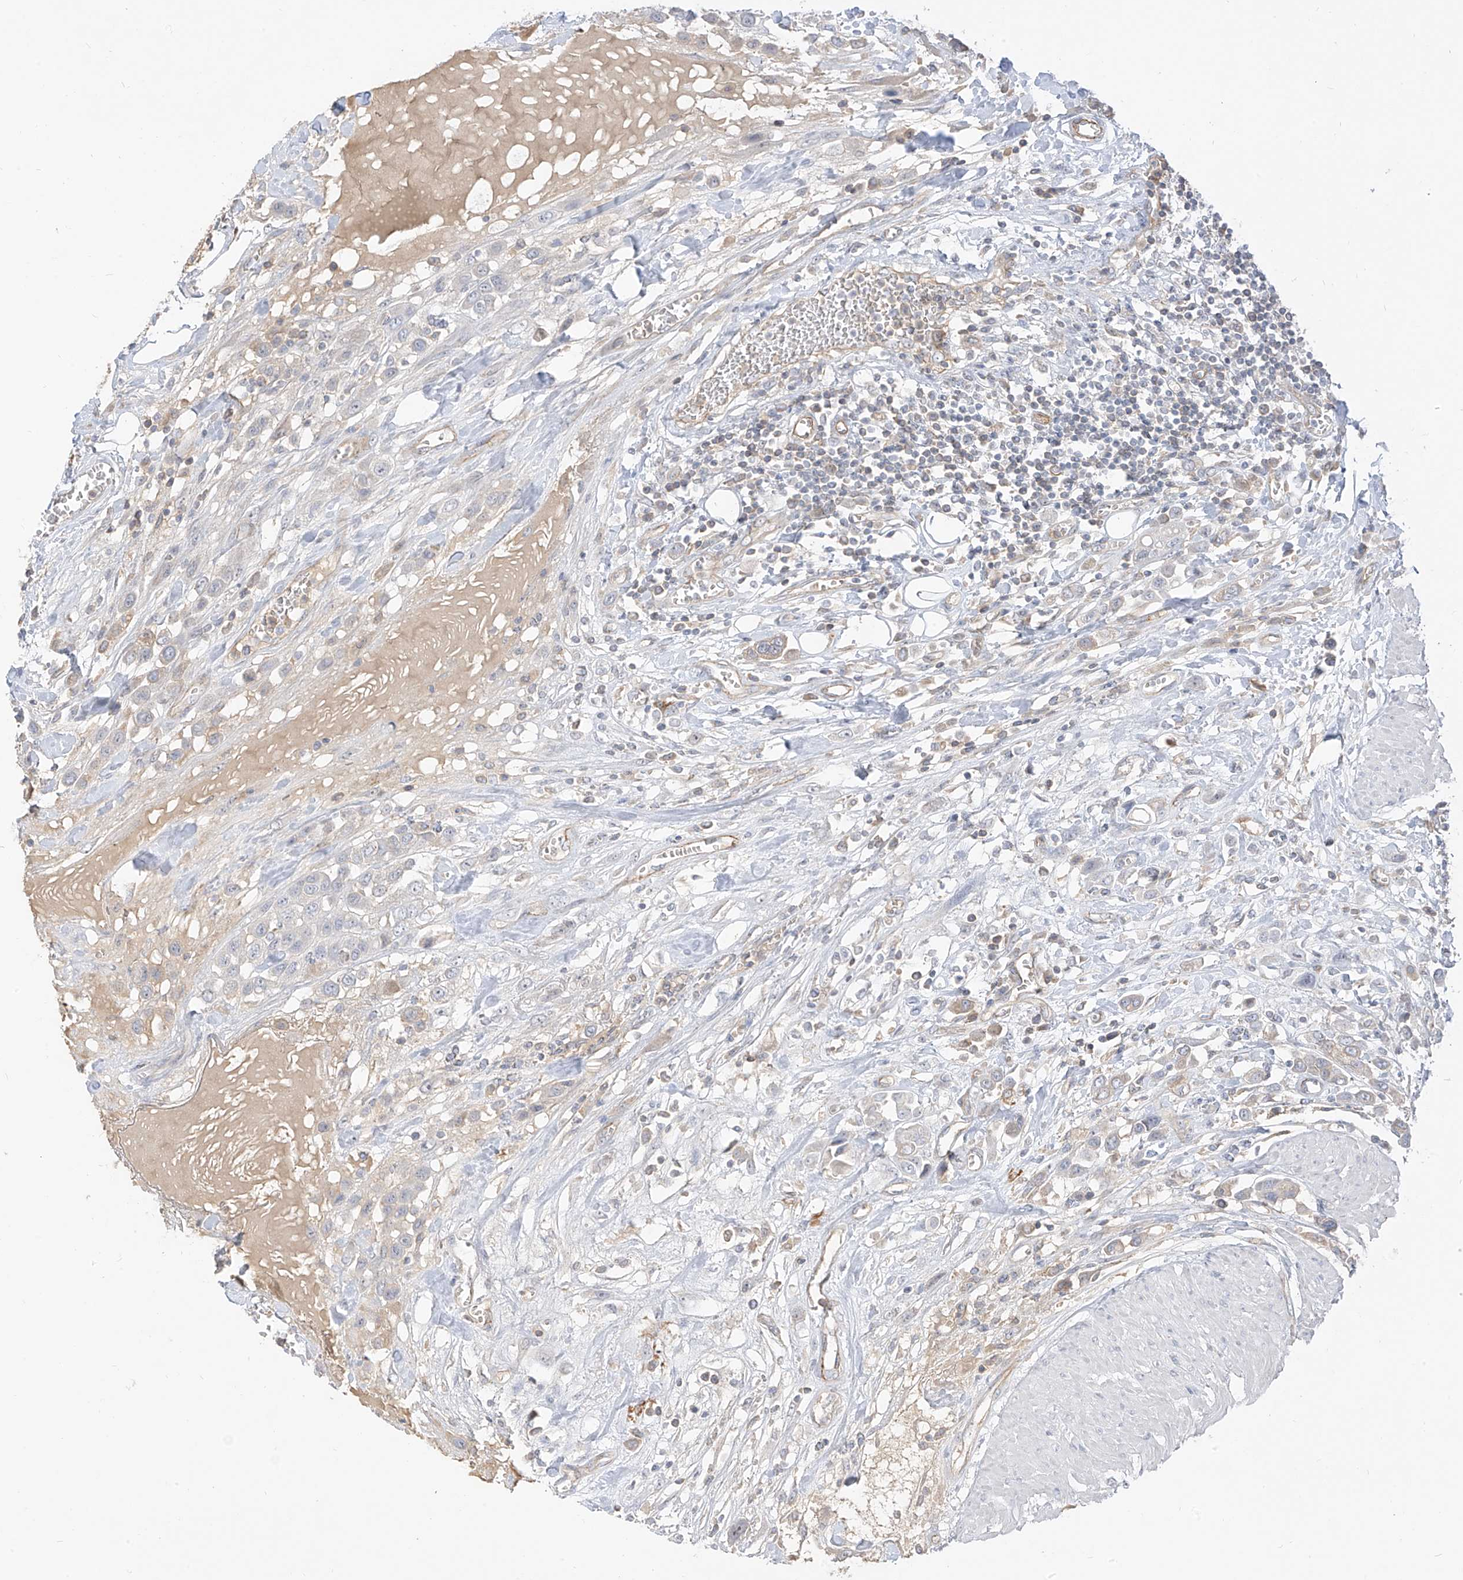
{"staining": {"intensity": "negative", "quantity": "none", "location": "none"}, "tissue": "urothelial cancer", "cell_type": "Tumor cells", "image_type": "cancer", "snomed": [{"axis": "morphology", "description": "Urothelial carcinoma, High grade"}, {"axis": "topography", "description": "Urinary bladder"}], "caption": "High power microscopy micrograph of an immunohistochemistry (IHC) micrograph of urothelial cancer, revealing no significant positivity in tumor cells. The staining is performed using DAB brown chromogen with nuclei counter-stained in using hematoxylin.", "gene": "C2orf42", "patient": {"sex": "male", "age": 50}}